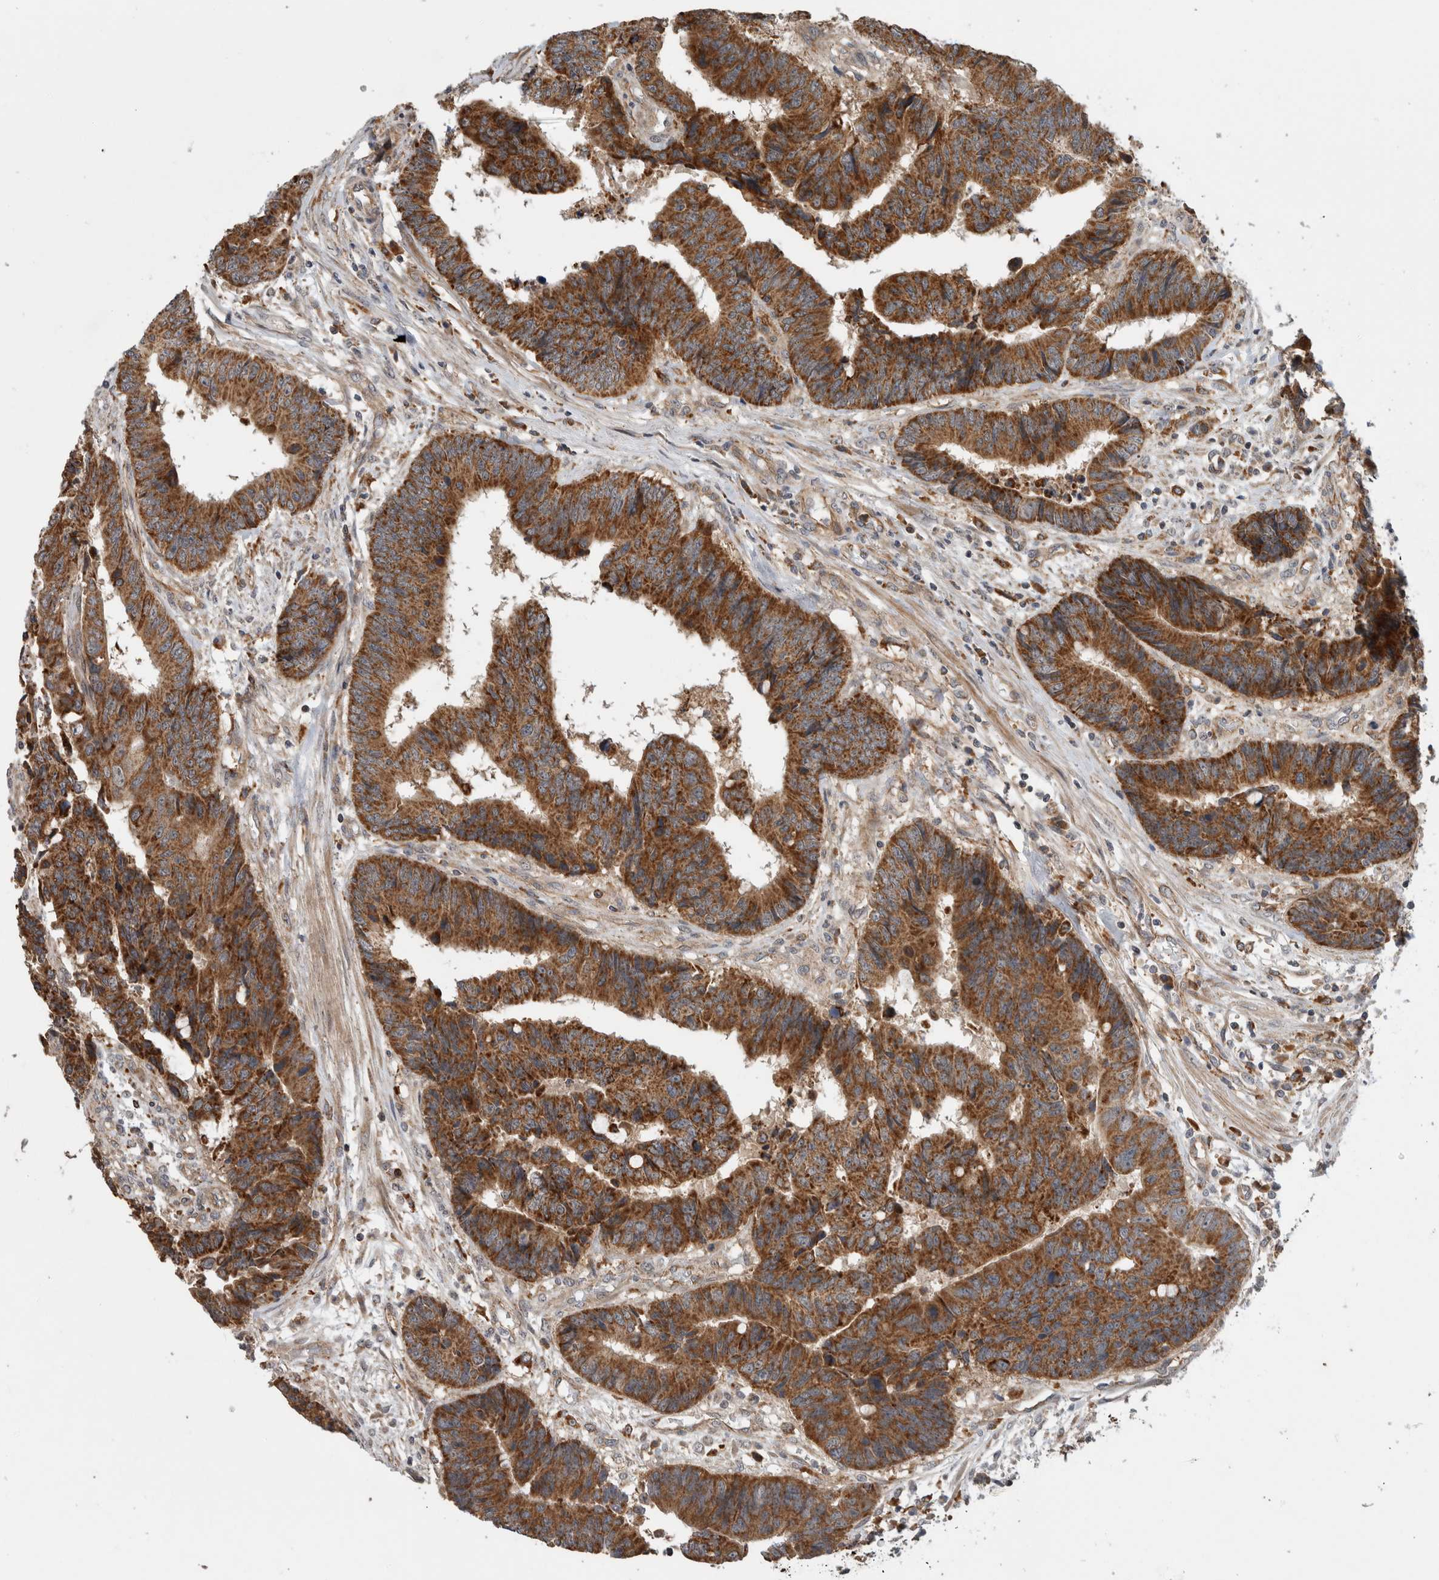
{"staining": {"intensity": "strong", "quantity": ">75%", "location": "cytoplasmic/membranous"}, "tissue": "colorectal cancer", "cell_type": "Tumor cells", "image_type": "cancer", "snomed": [{"axis": "morphology", "description": "Adenocarcinoma, NOS"}, {"axis": "topography", "description": "Rectum"}], "caption": "Protein analysis of colorectal cancer tissue reveals strong cytoplasmic/membranous staining in about >75% of tumor cells. The staining was performed using DAB (3,3'-diaminobenzidine), with brown indicating positive protein expression. Nuclei are stained blue with hematoxylin.", "gene": "ADGRL3", "patient": {"sex": "male", "age": 84}}